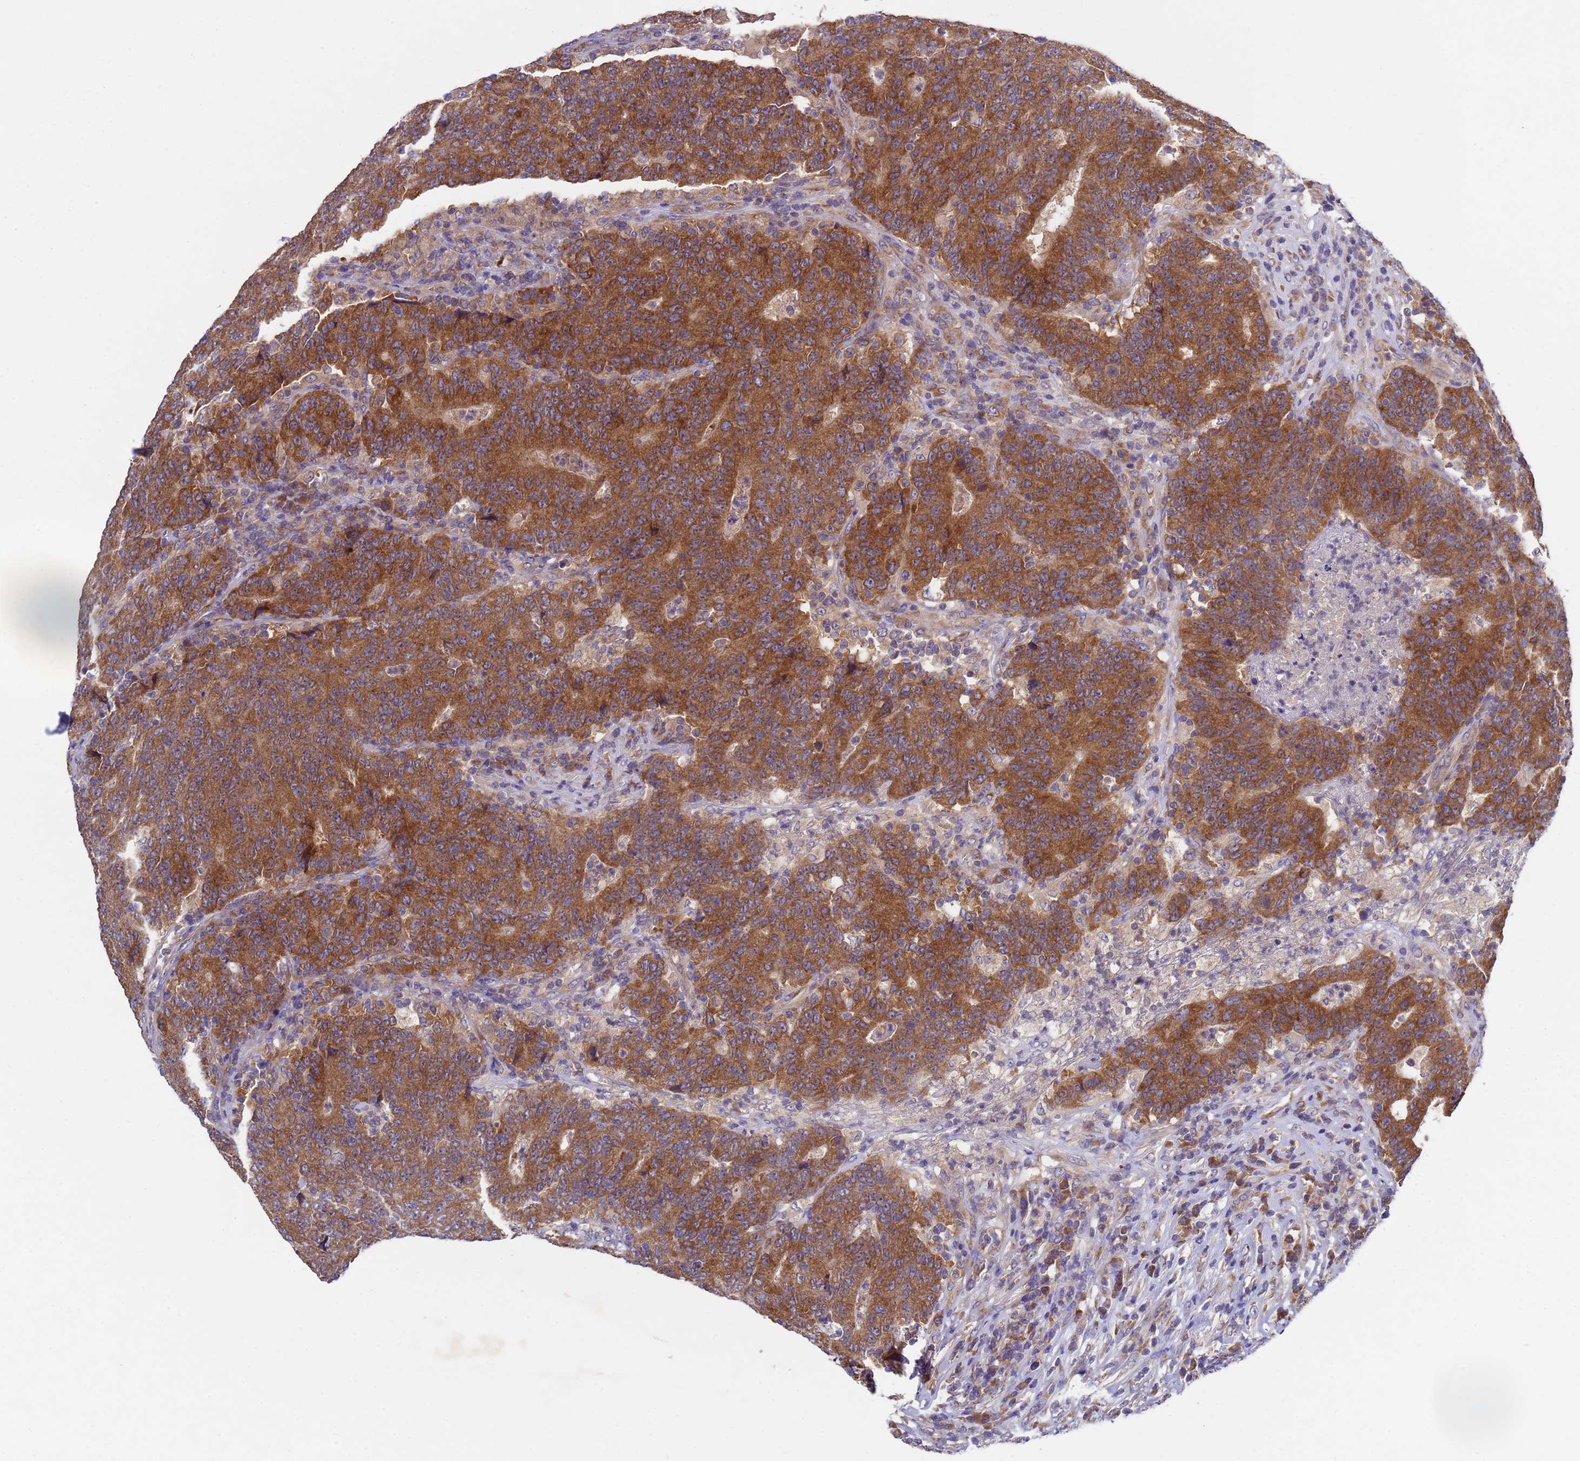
{"staining": {"intensity": "strong", "quantity": ">75%", "location": "cytoplasmic/membranous"}, "tissue": "colorectal cancer", "cell_type": "Tumor cells", "image_type": "cancer", "snomed": [{"axis": "morphology", "description": "Adenocarcinoma, NOS"}, {"axis": "topography", "description": "Colon"}], "caption": "A histopathology image of colorectal adenocarcinoma stained for a protein displays strong cytoplasmic/membranous brown staining in tumor cells.", "gene": "DCAF12L2", "patient": {"sex": "female", "age": 75}}